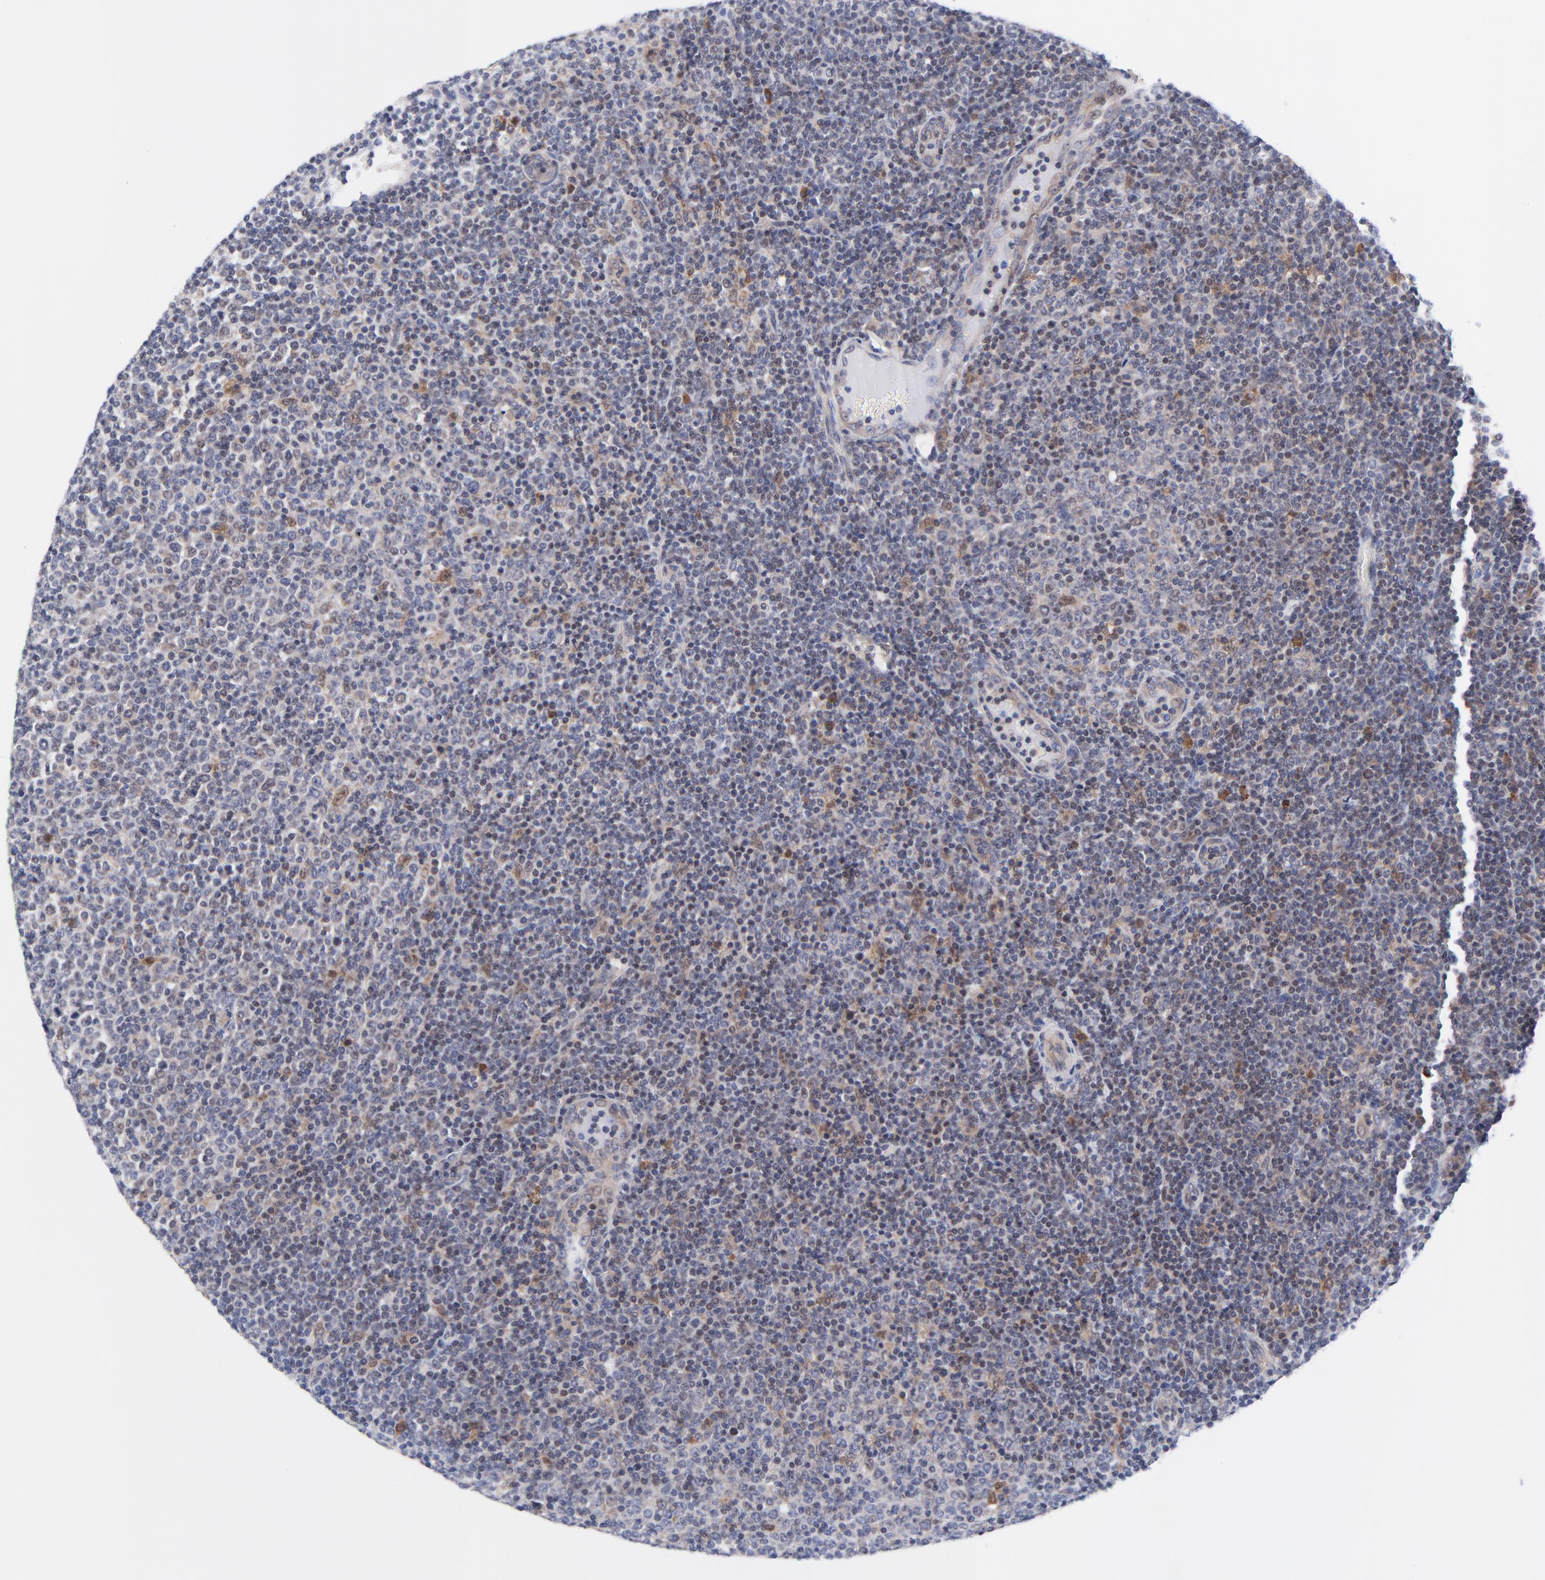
{"staining": {"intensity": "strong", "quantity": "<25%", "location": "cytoplasmic/membranous"}, "tissue": "lymphoma", "cell_type": "Tumor cells", "image_type": "cancer", "snomed": [{"axis": "morphology", "description": "Malignant lymphoma, non-Hodgkin's type, Low grade"}, {"axis": "topography", "description": "Lymph node"}], "caption": "Malignant lymphoma, non-Hodgkin's type (low-grade) stained with a protein marker exhibits strong staining in tumor cells.", "gene": "AFF2", "patient": {"sex": "male", "age": 70}}